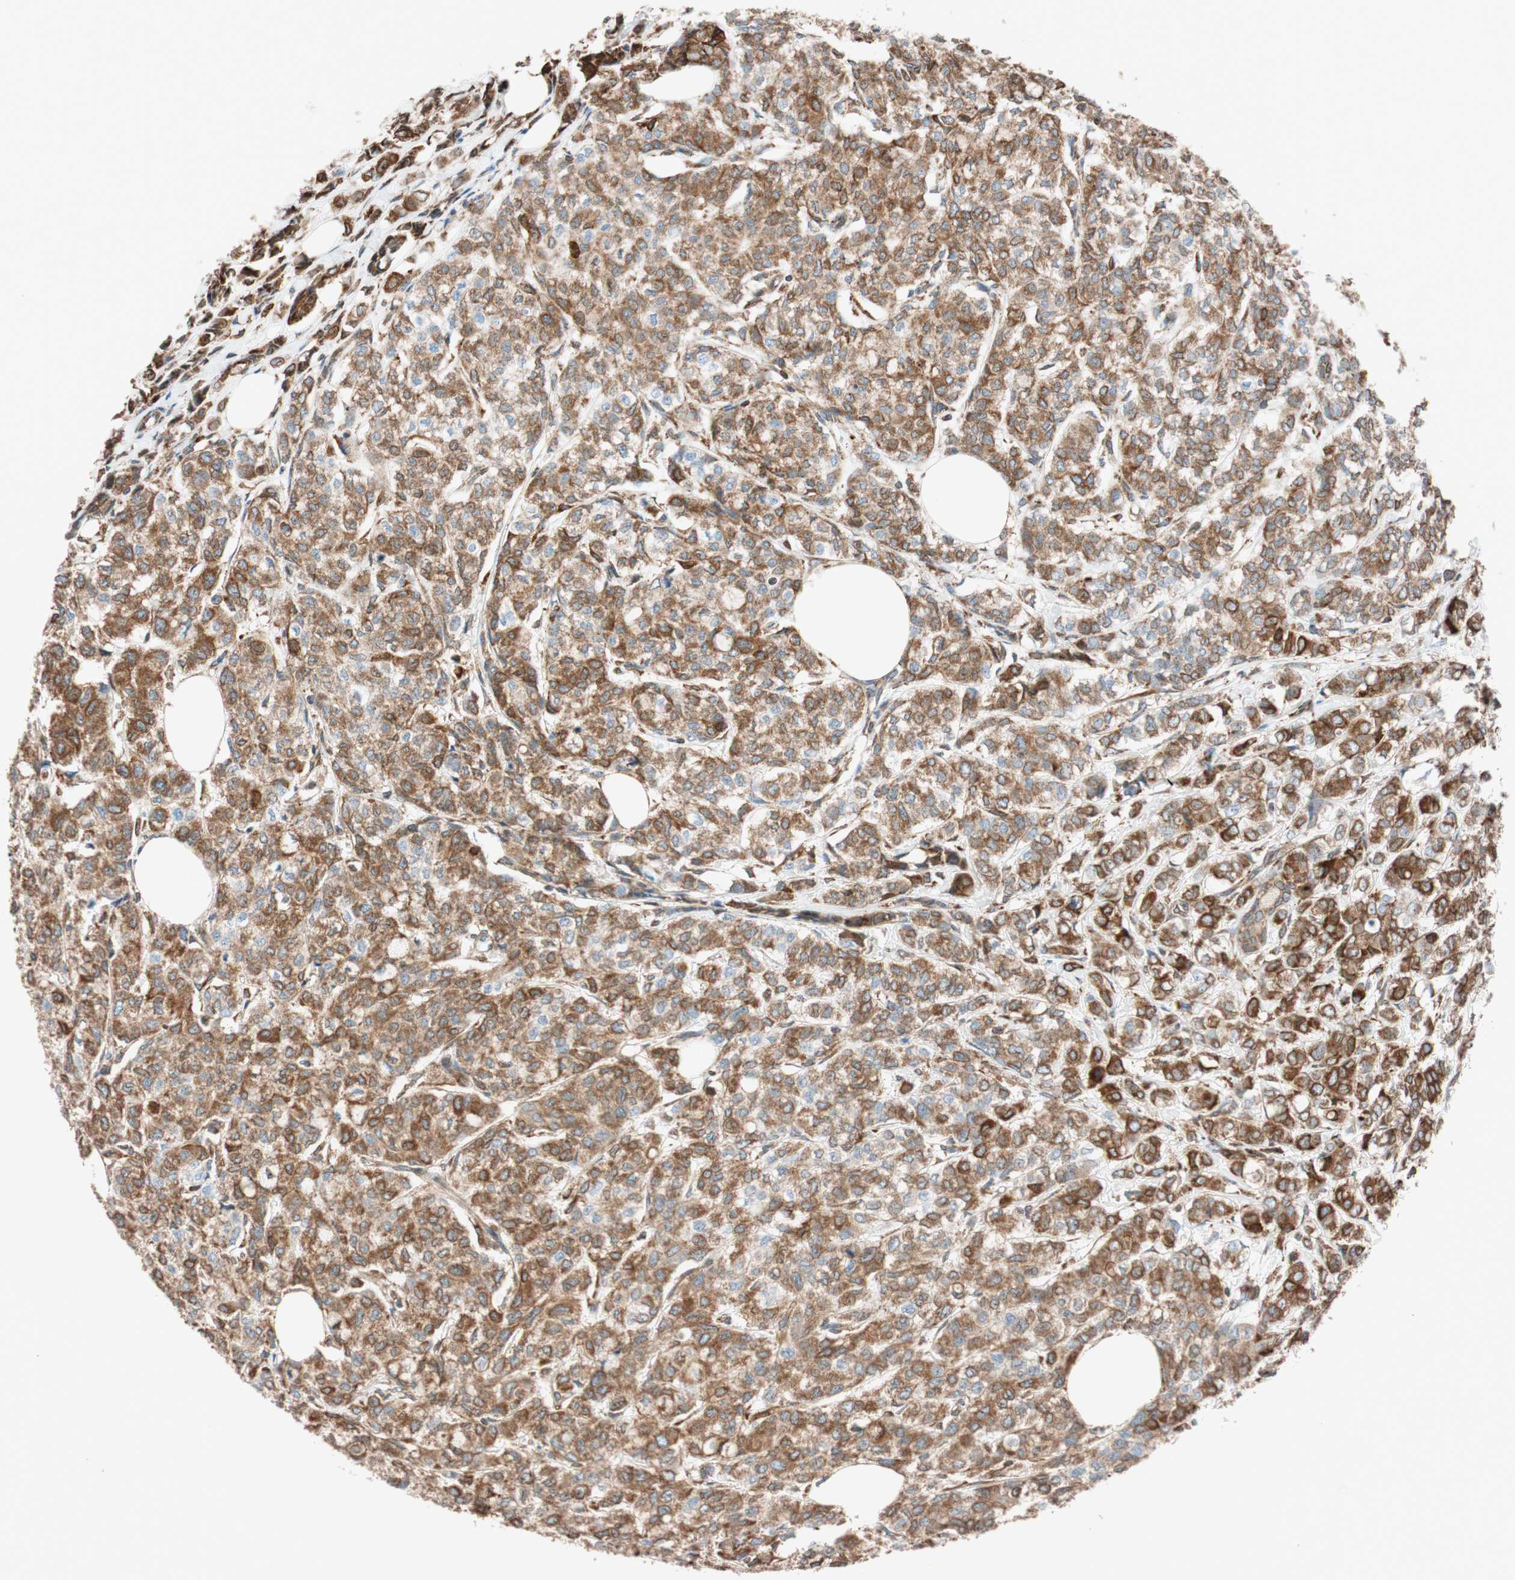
{"staining": {"intensity": "moderate", "quantity": ">75%", "location": "cytoplasmic/membranous"}, "tissue": "breast cancer", "cell_type": "Tumor cells", "image_type": "cancer", "snomed": [{"axis": "morphology", "description": "Lobular carcinoma"}, {"axis": "topography", "description": "Breast"}], "caption": "A brown stain highlights moderate cytoplasmic/membranous positivity of a protein in human lobular carcinoma (breast) tumor cells.", "gene": "PRKCSH", "patient": {"sex": "female", "age": 60}}